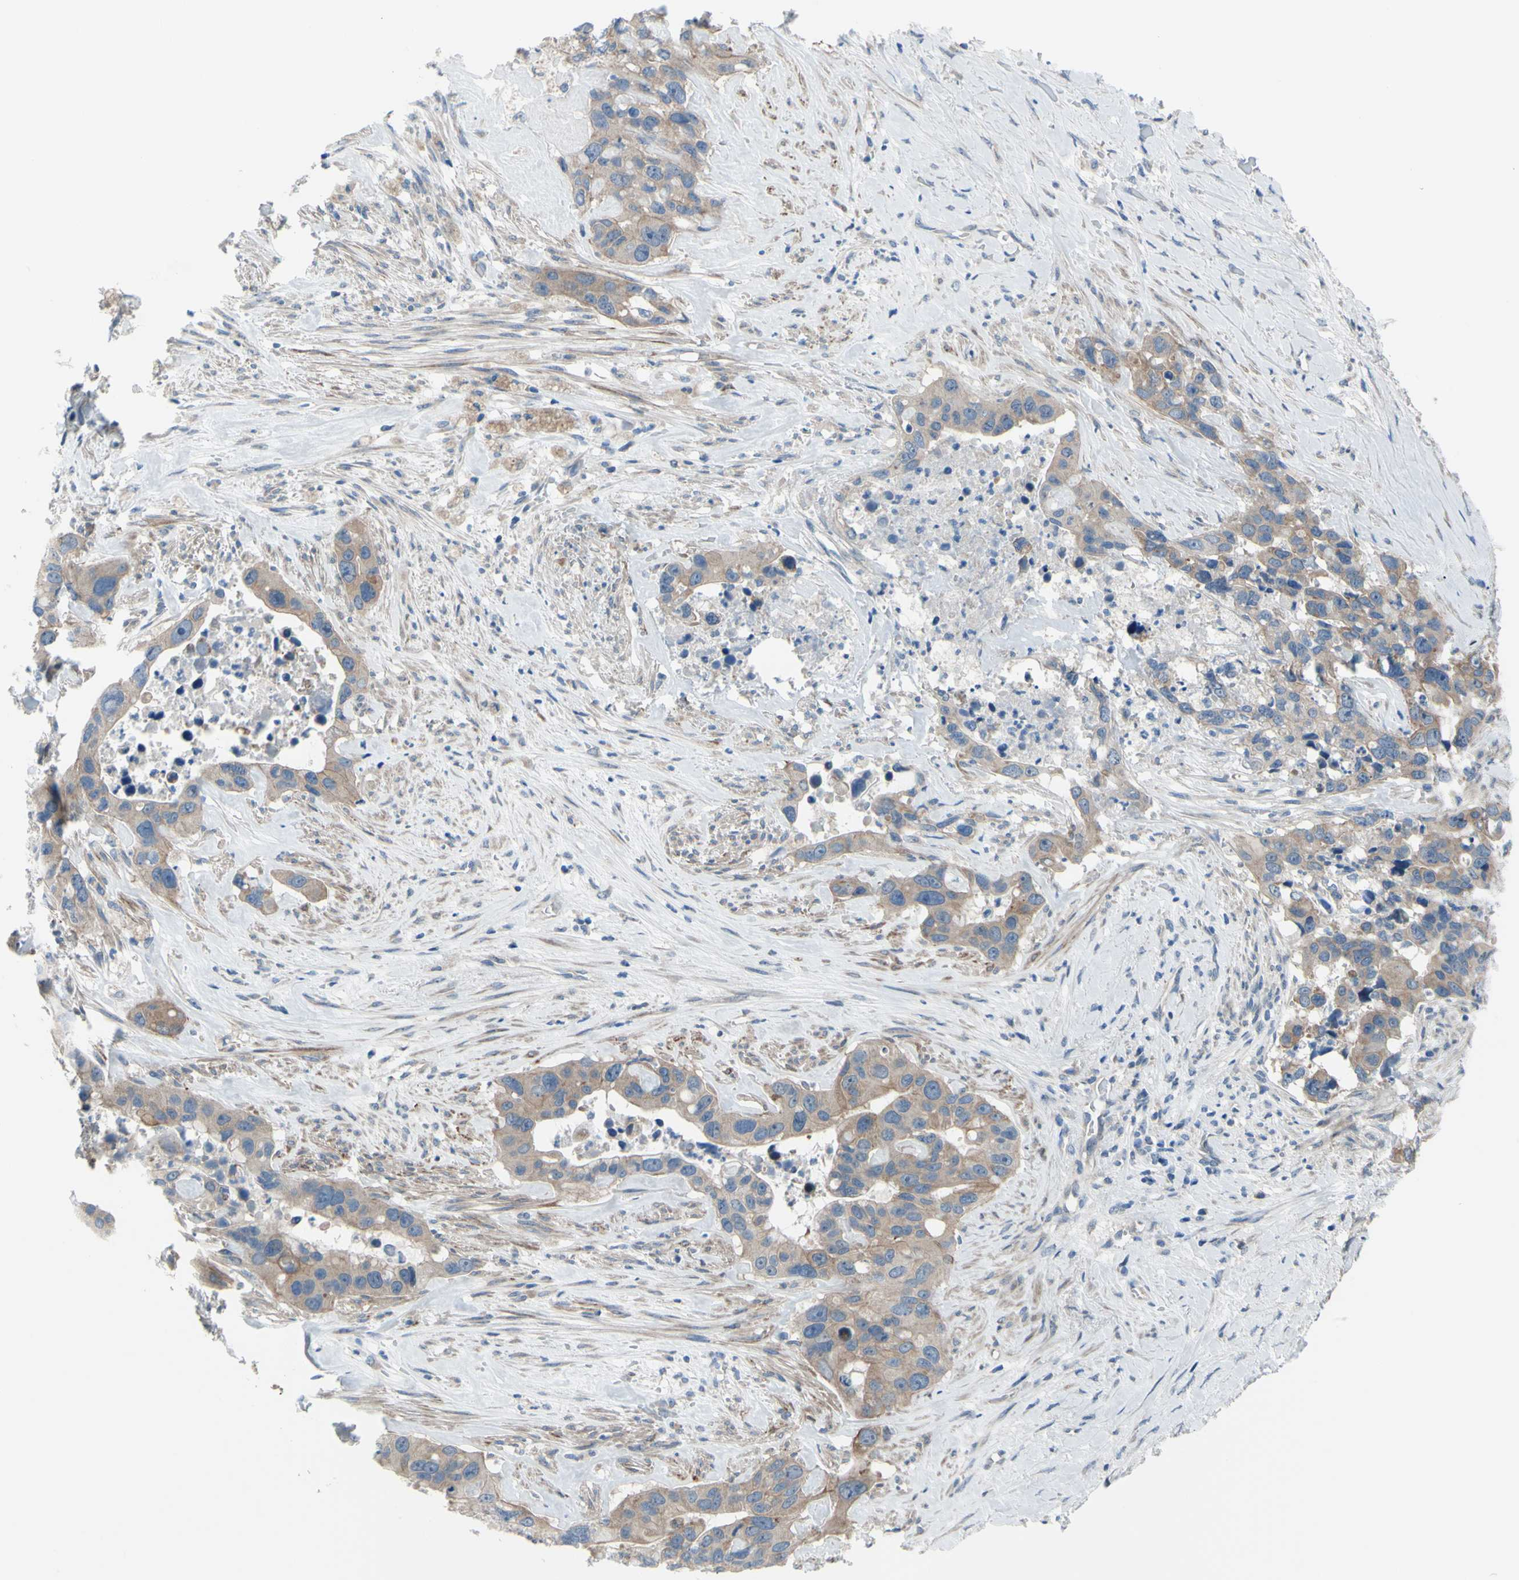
{"staining": {"intensity": "weak", "quantity": ">75%", "location": "cytoplasmic/membranous"}, "tissue": "liver cancer", "cell_type": "Tumor cells", "image_type": "cancer", "snomed": [{"axis": "morphology", "description": "Cholangiocarcinoma"}, {"axis": "topography", "description": "Liver"}], "caption": "Cholangiocarcinoma (liver) stained with a protein marker displays weak staining in tumor cells.", "gene": "GRAMD2B", "patient": {"sex": "female", "age": 65}}